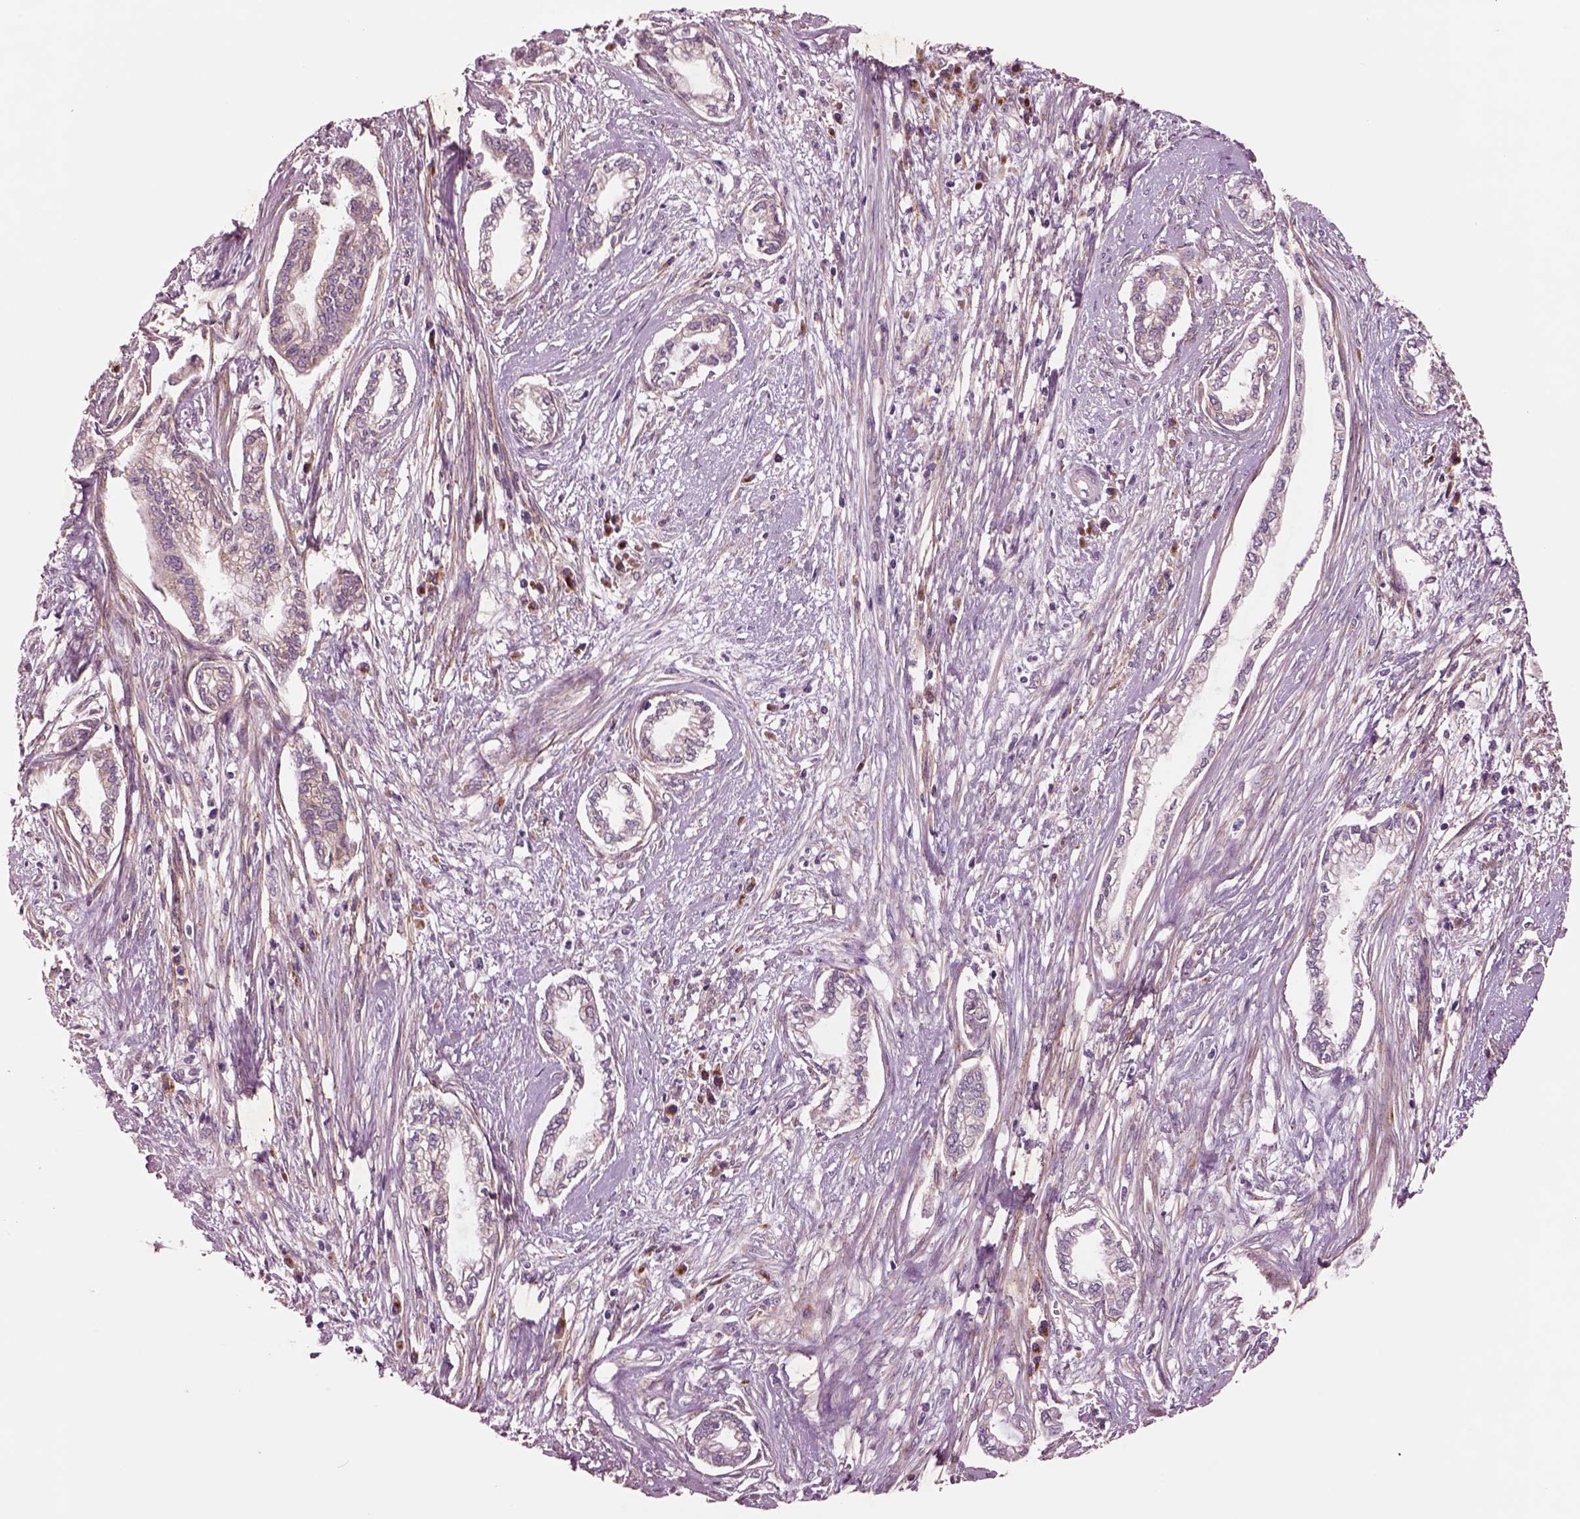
{"staining": {"intensity": "negative", "quantity": "none", "location": "none"}, "tissue": "cervical cancer", "cell_type": "Tumor cells", "image_type": "cancer", "snomed": [{"axis": "morphology", "description": "Adenocarcinoma, NOS"}, {"axis": "topography", "description": "Cervix"}], "caption": "This is an immunohistochemistry (IHC) histopathology image of cervical cancer. There is no staining in tumor cells.", "gene": "SEC23A", "patient": {"sex": "female", "age": 62}}